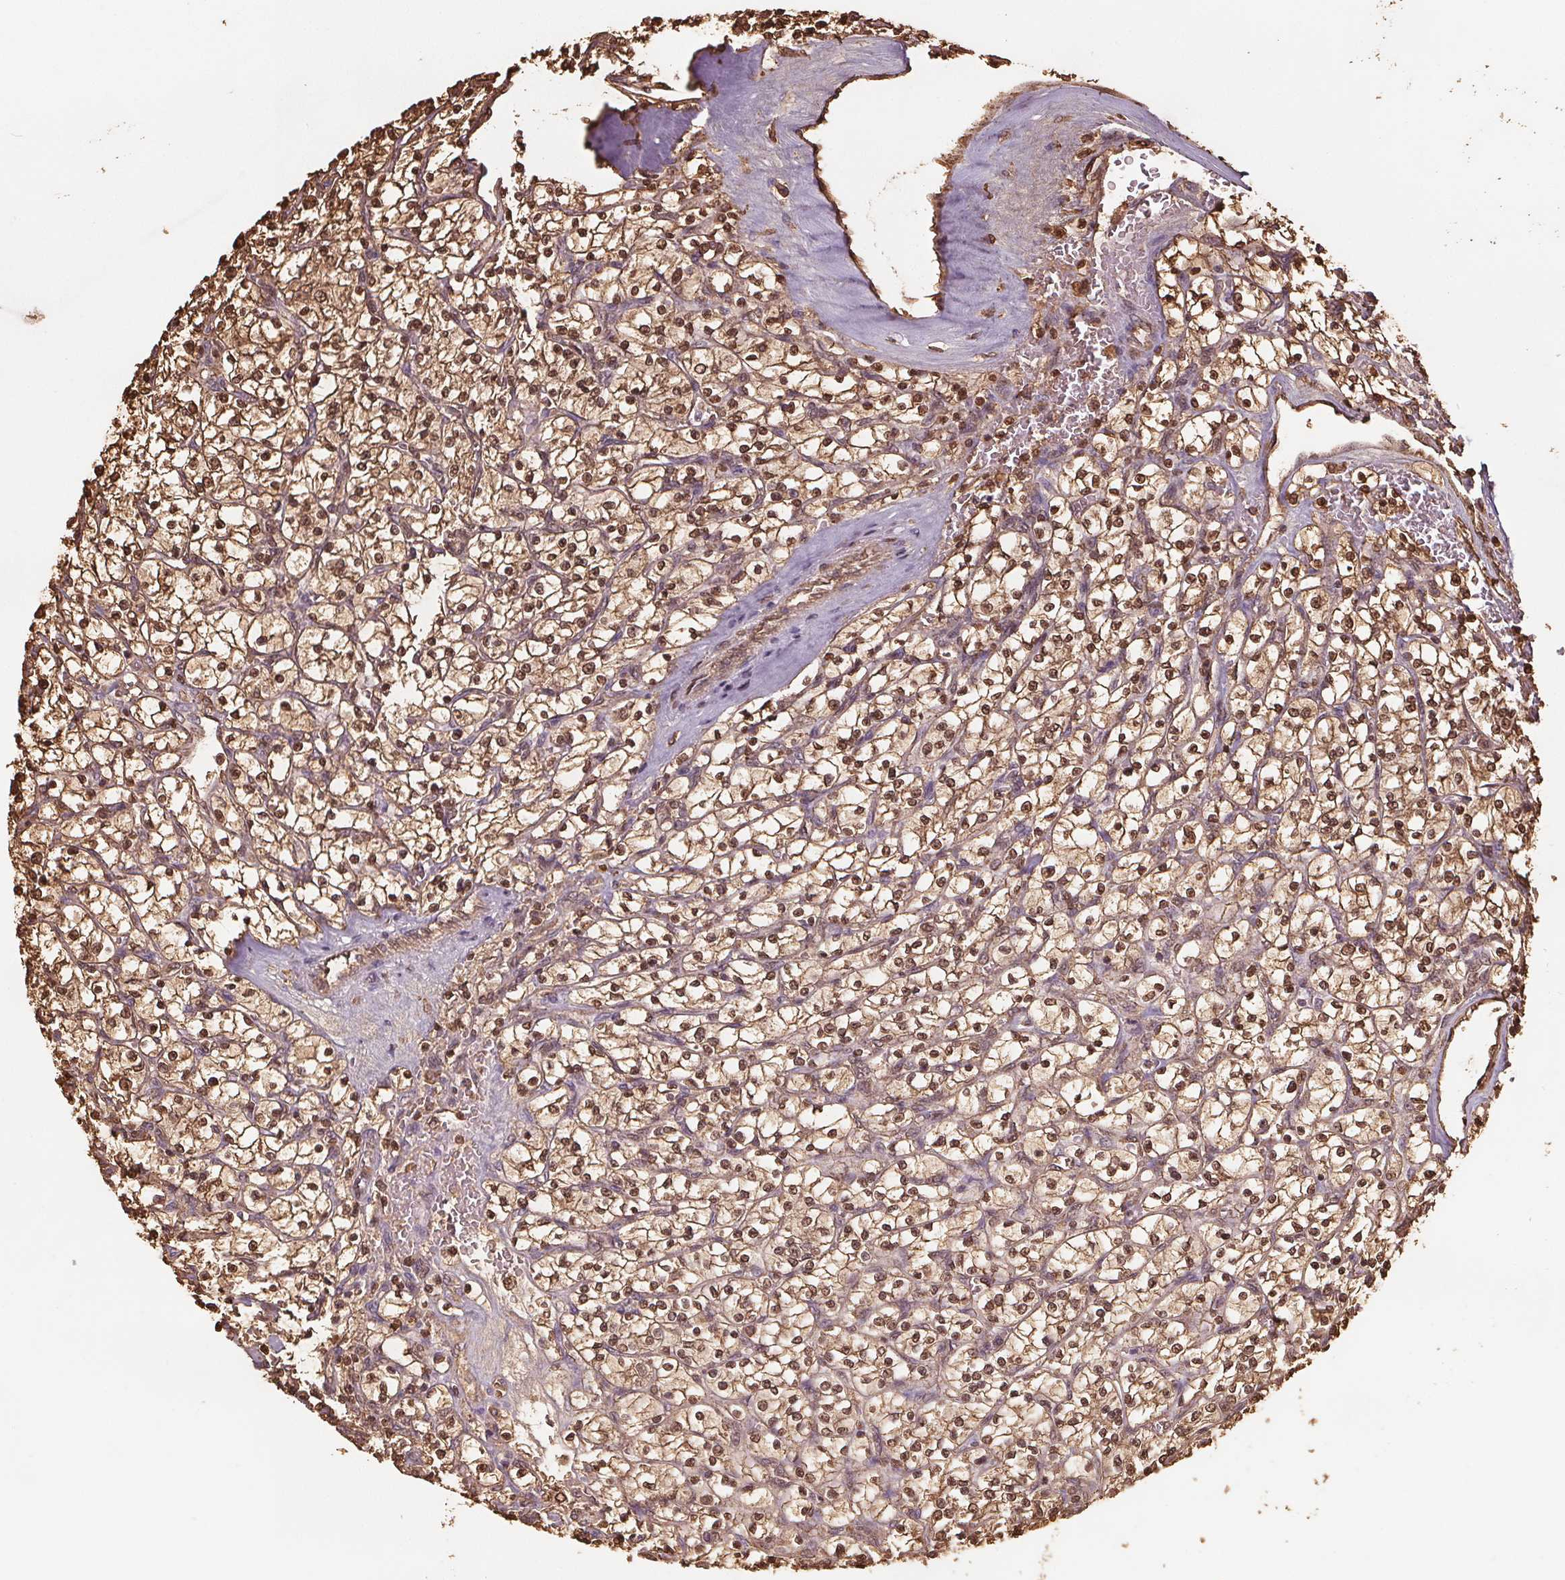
{"staining": {"intensity": "strong", "quantity": ">75%", "location": "cytoplasmic/membranous,nuclear"}, "tissue": "renal cancer", "cell_type": "Tumor cells", "image_type": "cancer", "snomed": [{"axis": "morphology", "description": "Adenocarcinoma, NOS"}, {"axis": "topography", "description": "Kidney"}], "caption": "There is high levels of strong cytoplasmic/membranous and nuclear positivity in tumor cells of adenocarcinoma (renal), as demonstrated by immunohistochemical staining (brown color).", "gene": "ENO1", "patient": {"sex": "female", "age": 64}}